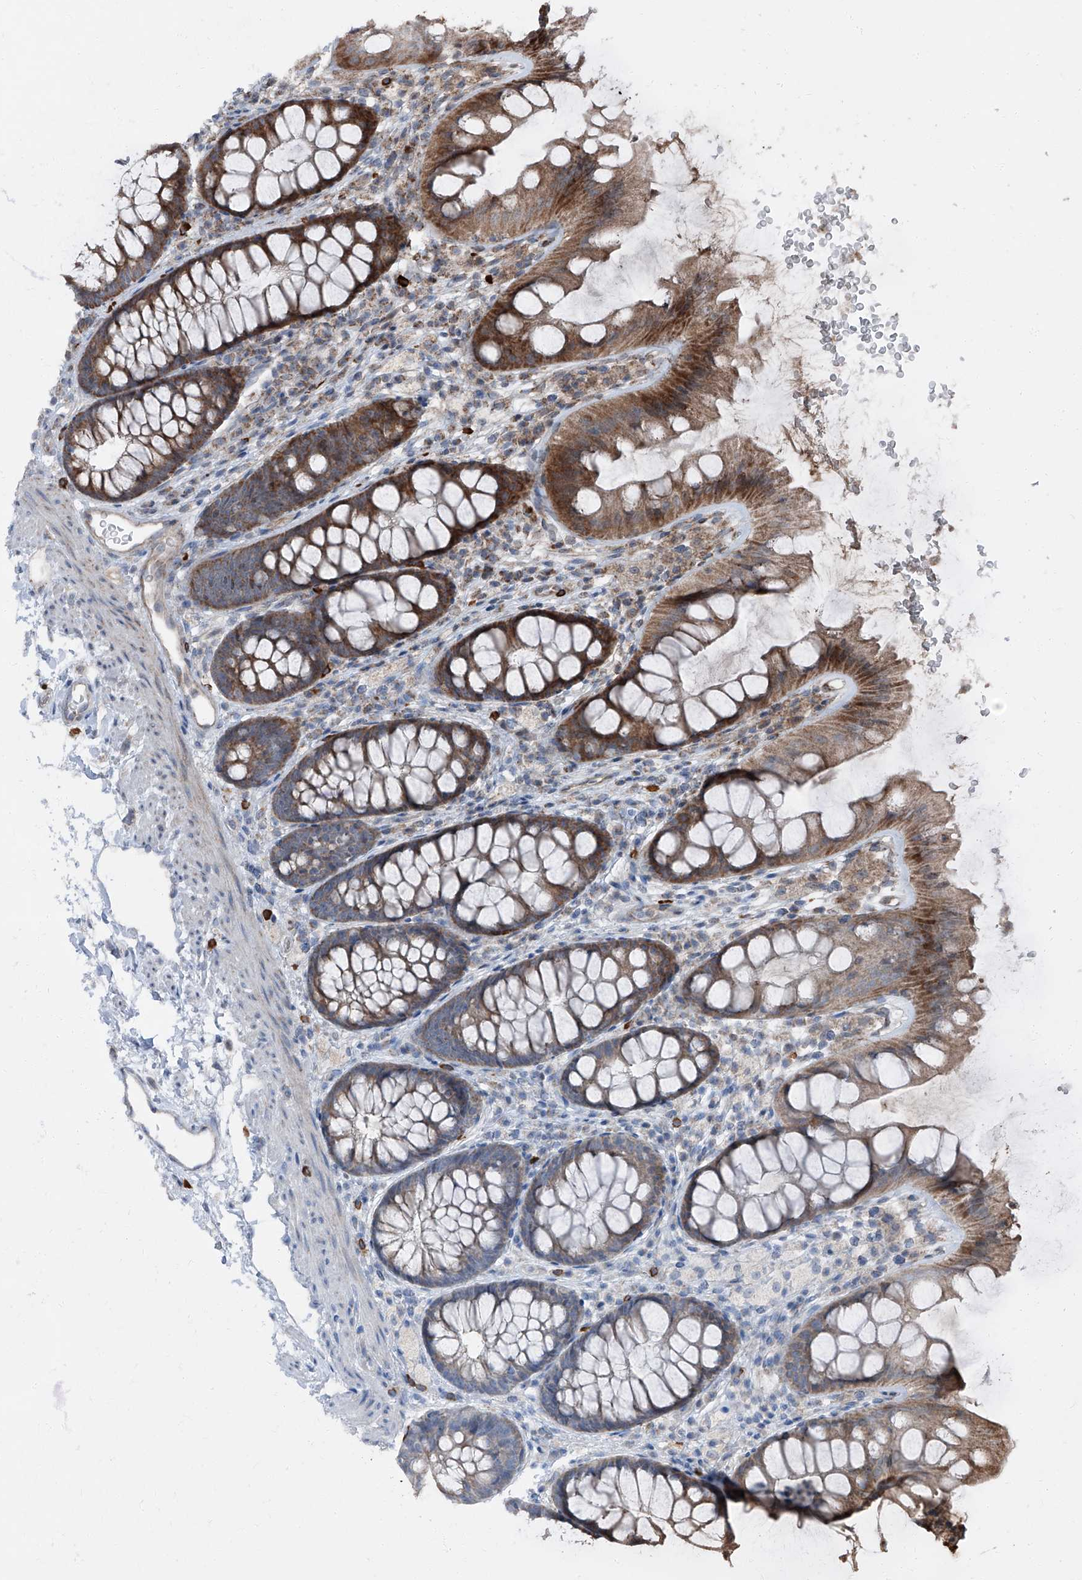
{"staining": {"intensity": "negative", "quantity": "none", "location": "none"}, "tissue": "colon", "cell_type": "Endothelial cells", "image_type": "normal", "snomed": [{"axis": "morphology", "description": "Normal tissue, NOS"}, {"axis": "topography", "description": "Colon"}], "caption": "This image is of normal colon stained with immunohistochemistry (IHC) to label a protein in brown with the nuclei are counter-stained blue. There is no positivity in endothelial cells. (Stains: DAB (3,3'-diaminobenzidine) immunohistochemistry (IHC) with hematoxylin counter stain, Microscopy: brightfield microscopy at high magnification).", "gene": "LIMK1", "patient": {"sex": "female", "age": 62}}